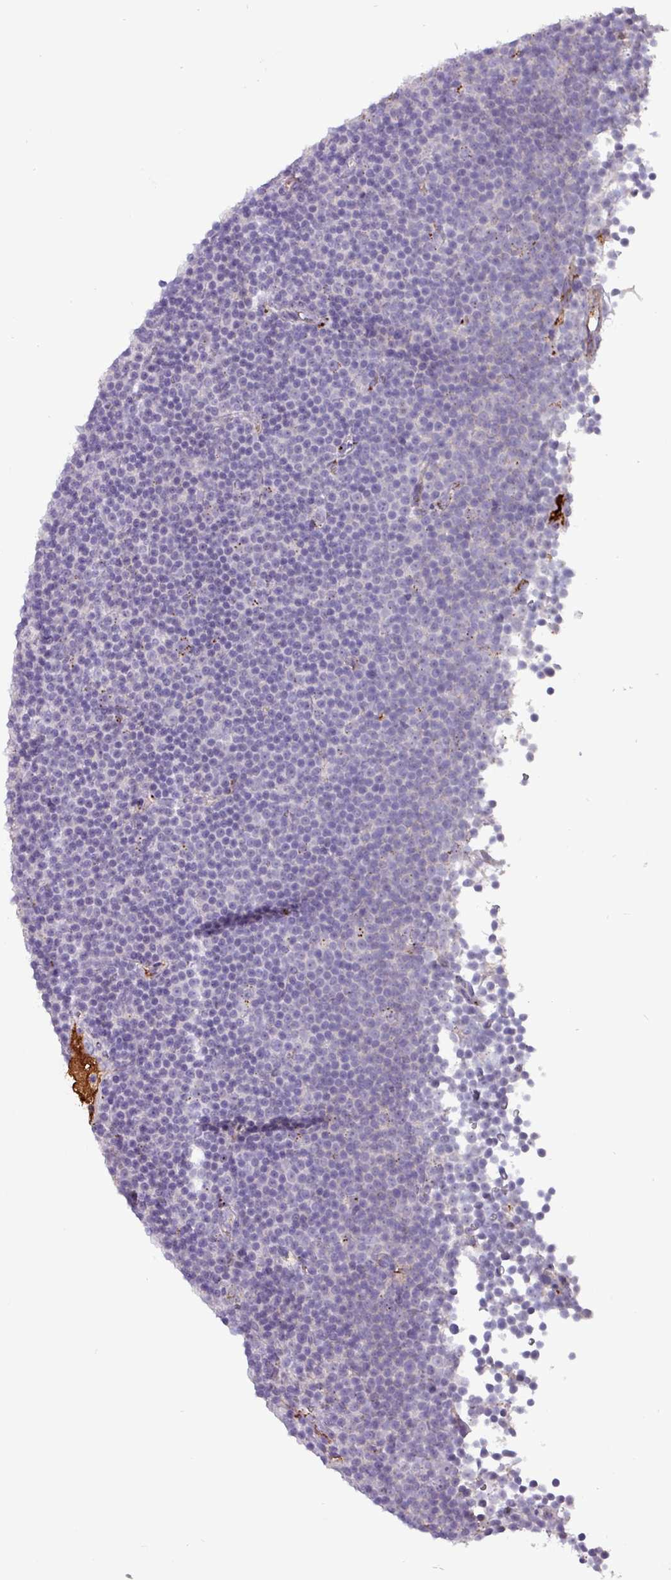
{"staining": {"intensity": "negative", "quantity": "none", "location": "none"}, "tissue": "lymphoma", "cell_type": "Tumor cells", "image_type": "cancer", "snomed": [{"axis": "morphology", "description": "Malignant lymphoma, non-Hodgkin's type, Low grade"}, {"axis": "topography", "description": "Lymph node"}], "caption": "Tumor cells are negative for brown protein staining in lymphoma. (Immunohistochemistry, brightfield microscopy, high magnification).", "gene": "PLIN2", "patient": {"sex": "female", "age": 67}}